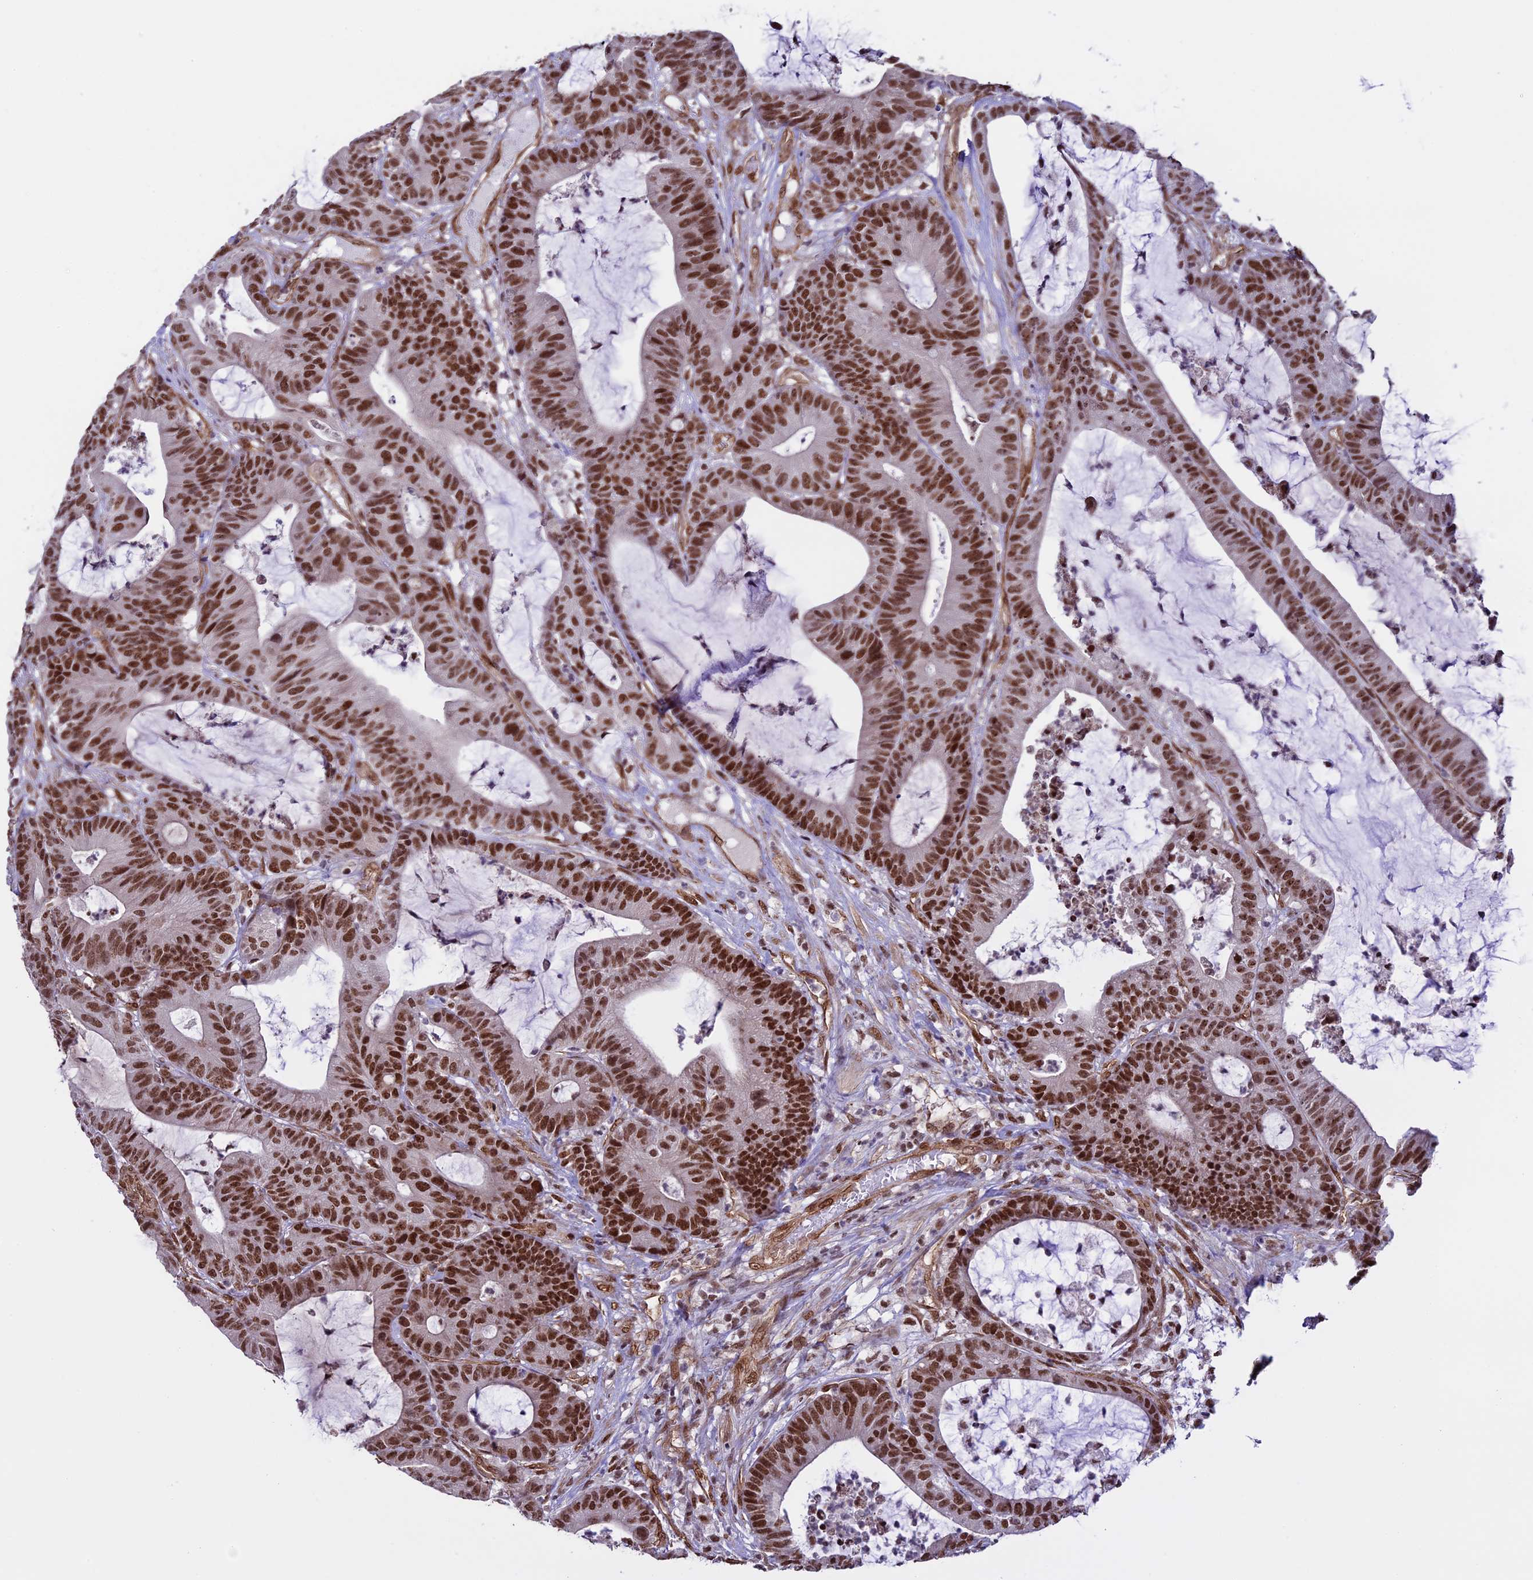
{"staining": {"intensity": "strong", "quantity": ">75%", "location": "nuclear"}, "tissue": "colorectal cancer", "cell_type": "Tumor cells", "image_type": "cancer", "snomed": [{"axis": "morphology", "description": "Adenocarcinoma, NOS"}, {"axis": "topography", "description": "Colon"}], "caption": "Human colorectal adenocarcinoma stained for a protein (brown) demonstrates strong nuclear positive expression in approximately >75% of tumor cells.", "gene": "MPHOSPH8", "patient": {"sex": "female", "age": 84}}